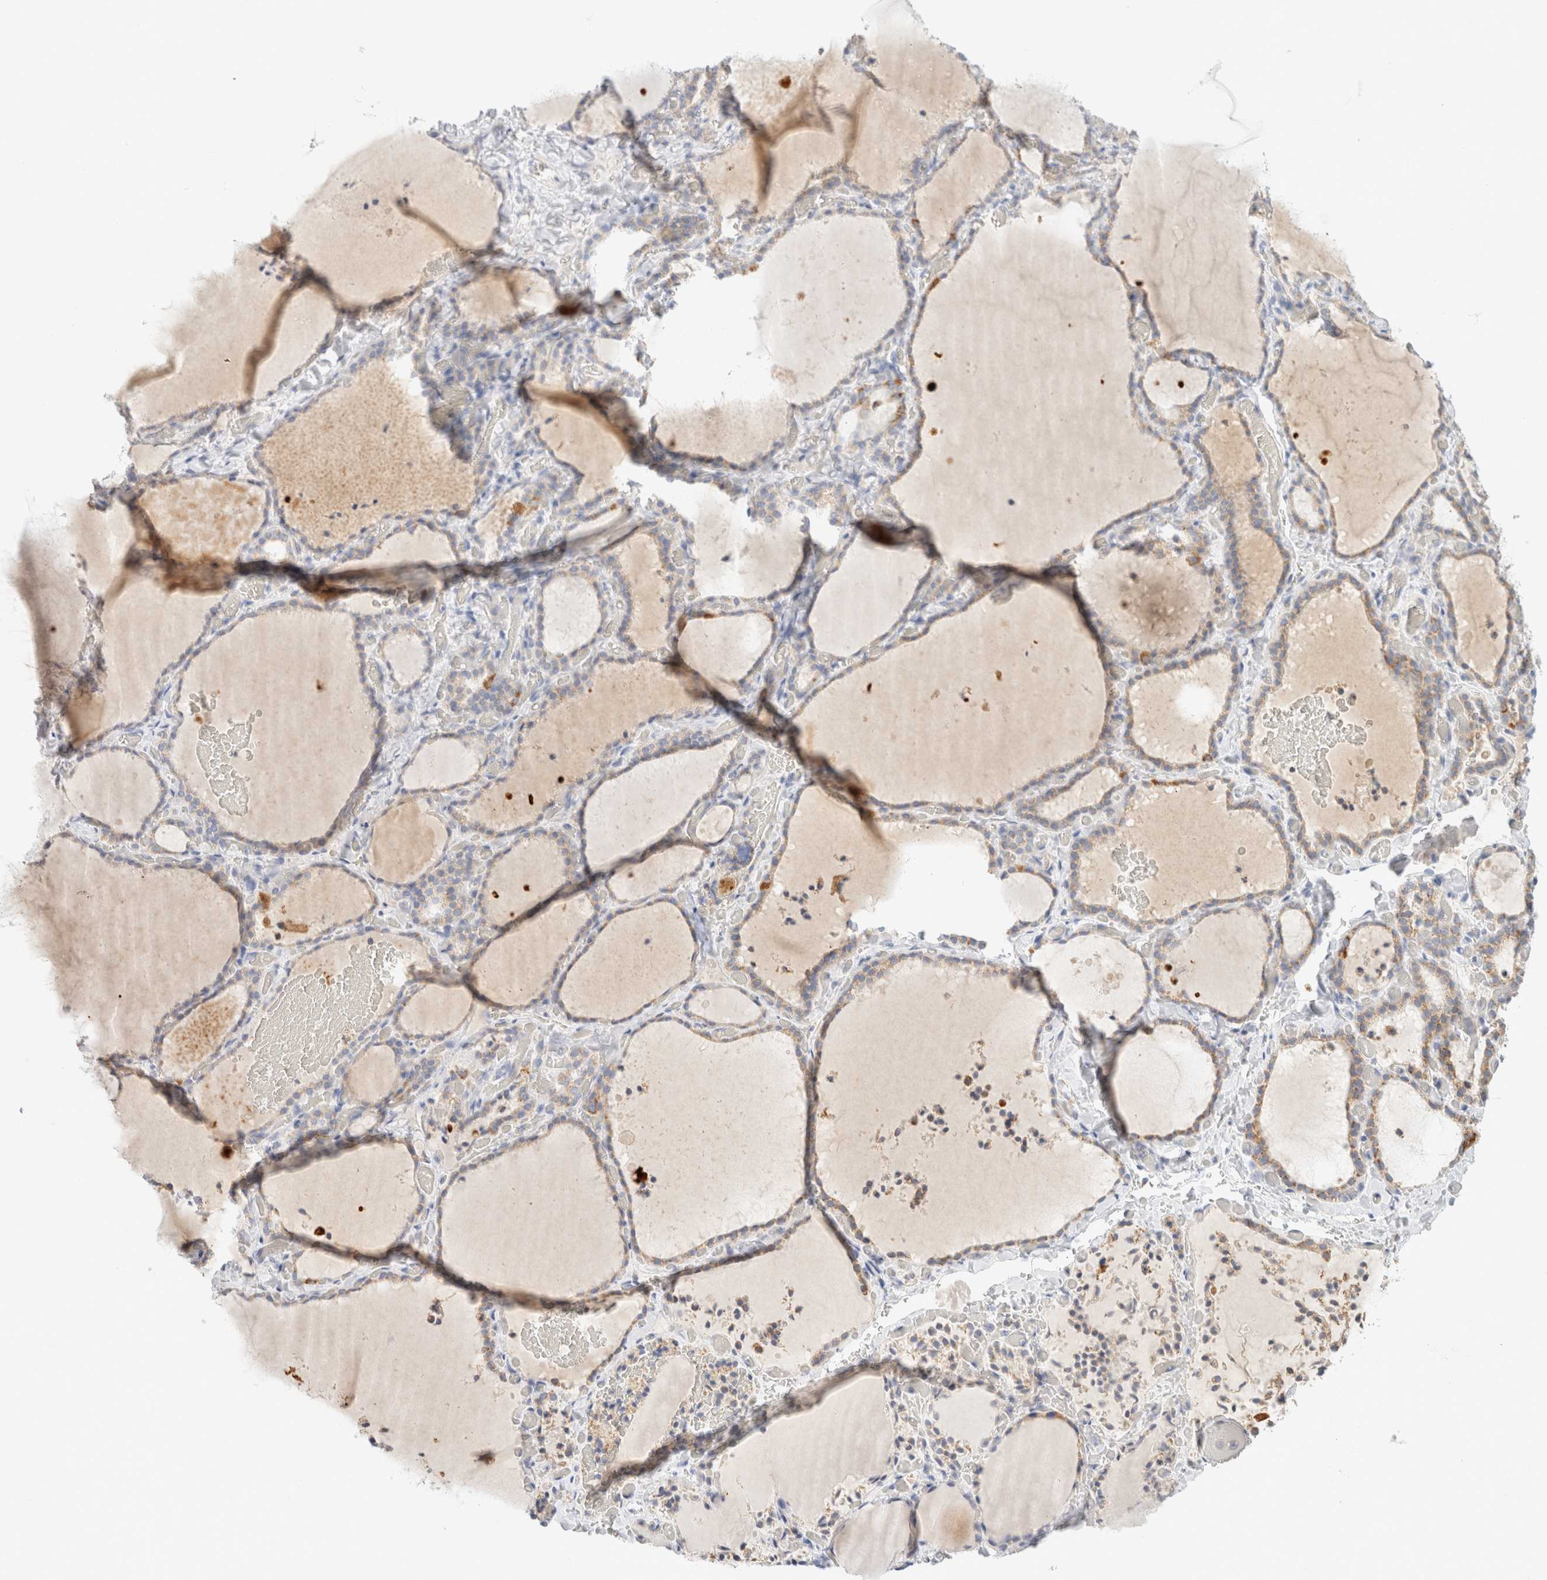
{"staining": {"intensity": "moderate", "quantity": "<25%", "location": "cytoplasmic/membranous"}, "tissue": "thyroid gland", "cell_type": "Glandular cells", "image_type": "normal", "snomed": [{"axis": "morphology", "description": "Normal tissue, NOS"}, {"axis": "topography", "description": "Thyroid gland"}], "caption": "Protein staining of normal thyroid gland shows moderate cytoplasmic/membranous positivity in approximately <25% of glandular cells.", "gene": "HDHD3", "patient": {"sex": "female", "age": 22}}